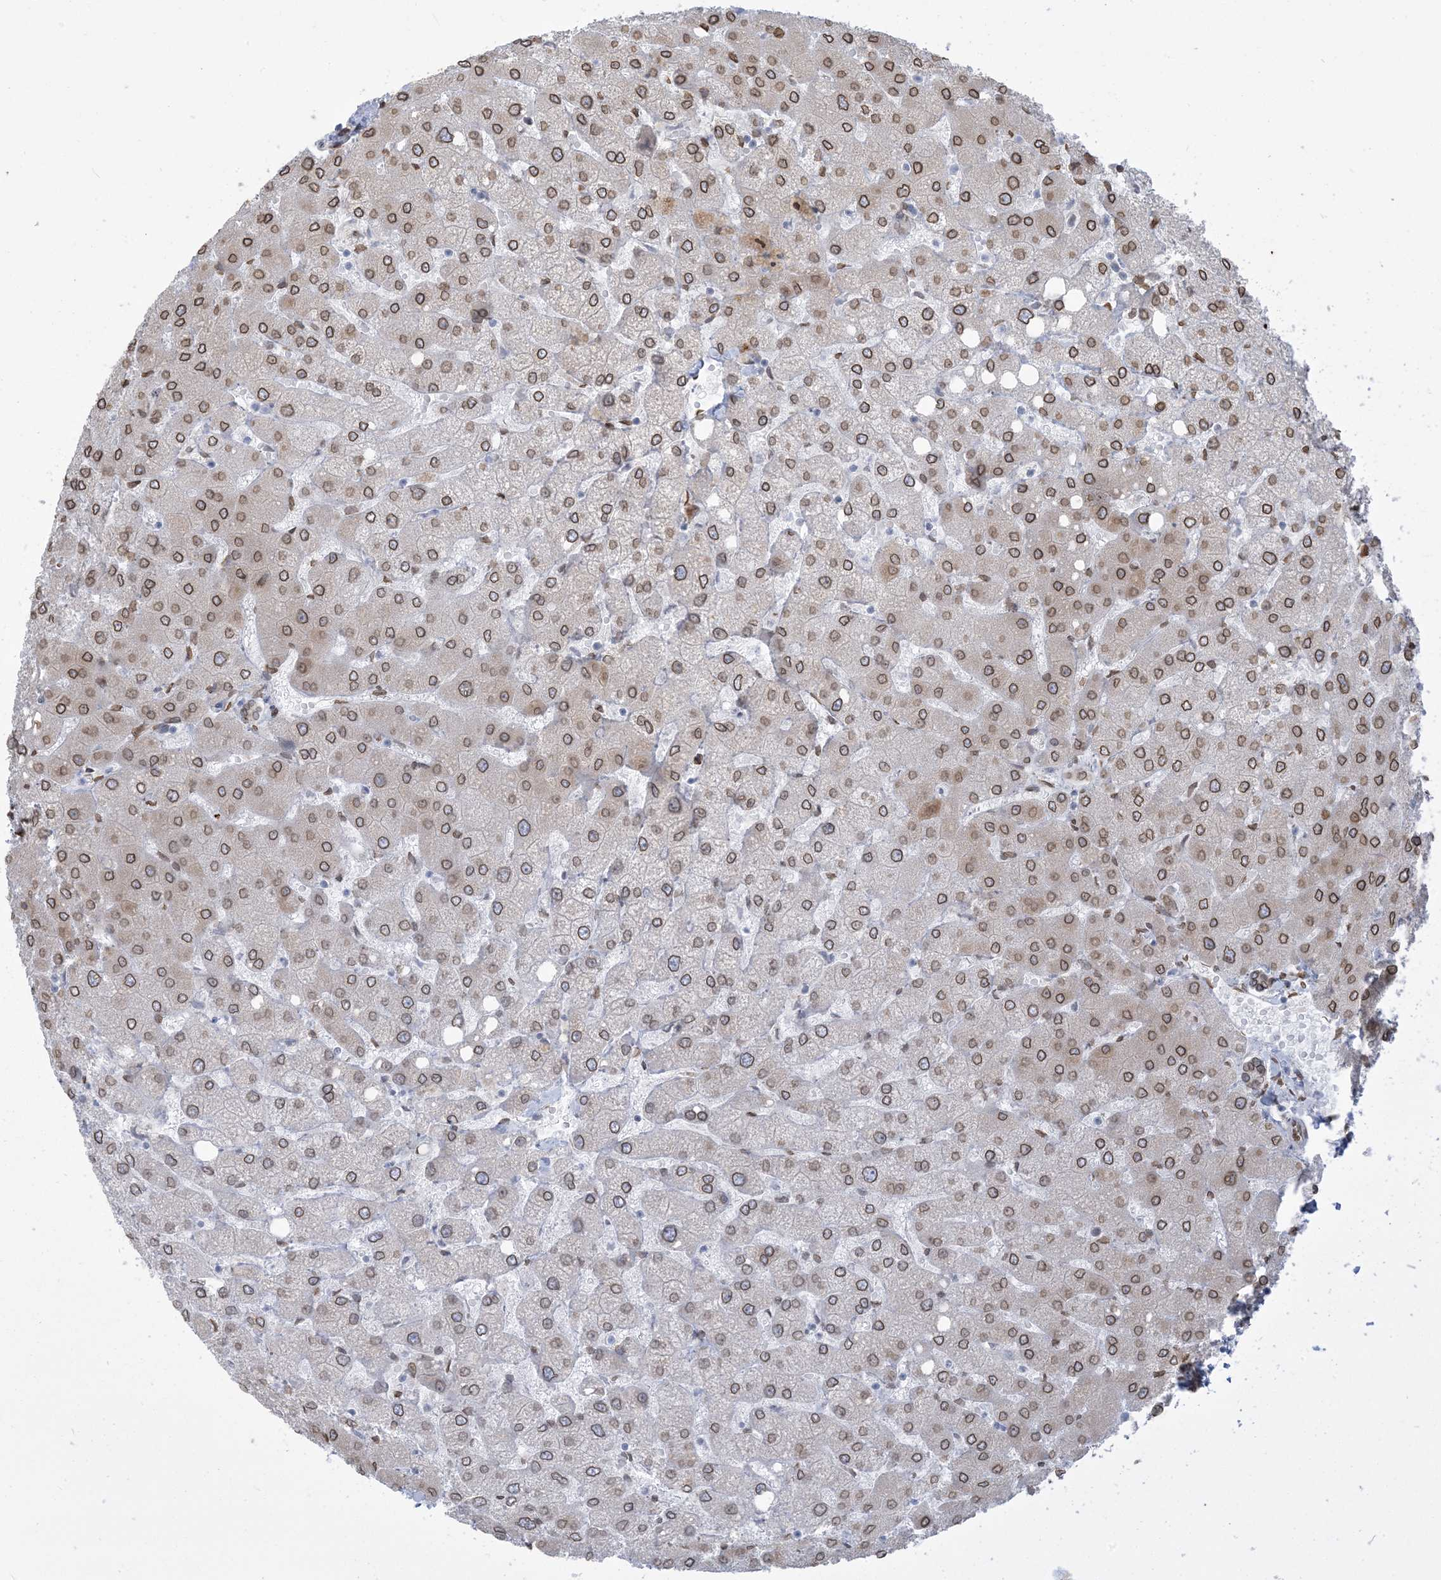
{"staining": {"intensity": "weak", "quantity": ">75%", "location": "cytoplasmic/membranous,nuclear"}, "tissue": "liver", "cell_type": "Cholangiocytes", "image_type": "normal", "snomed": [{"axis": "morphology", "description": "Normal tissue, NOS"}, {"axis": "topography", "description": "Liver"}], "caption": "Immunohistochemical staining of unremarkable human liver demonstrates weak cytoplasmic/membranous,nuclear protein expression in approximately >75% of cholangiocytes. (DAB (3,3'-diaminobenzidine) IHC, brown staining for protein, blue staining for nuclei).", "gene": "WWP1", "patient": {"sex": "female", "age": 54}}